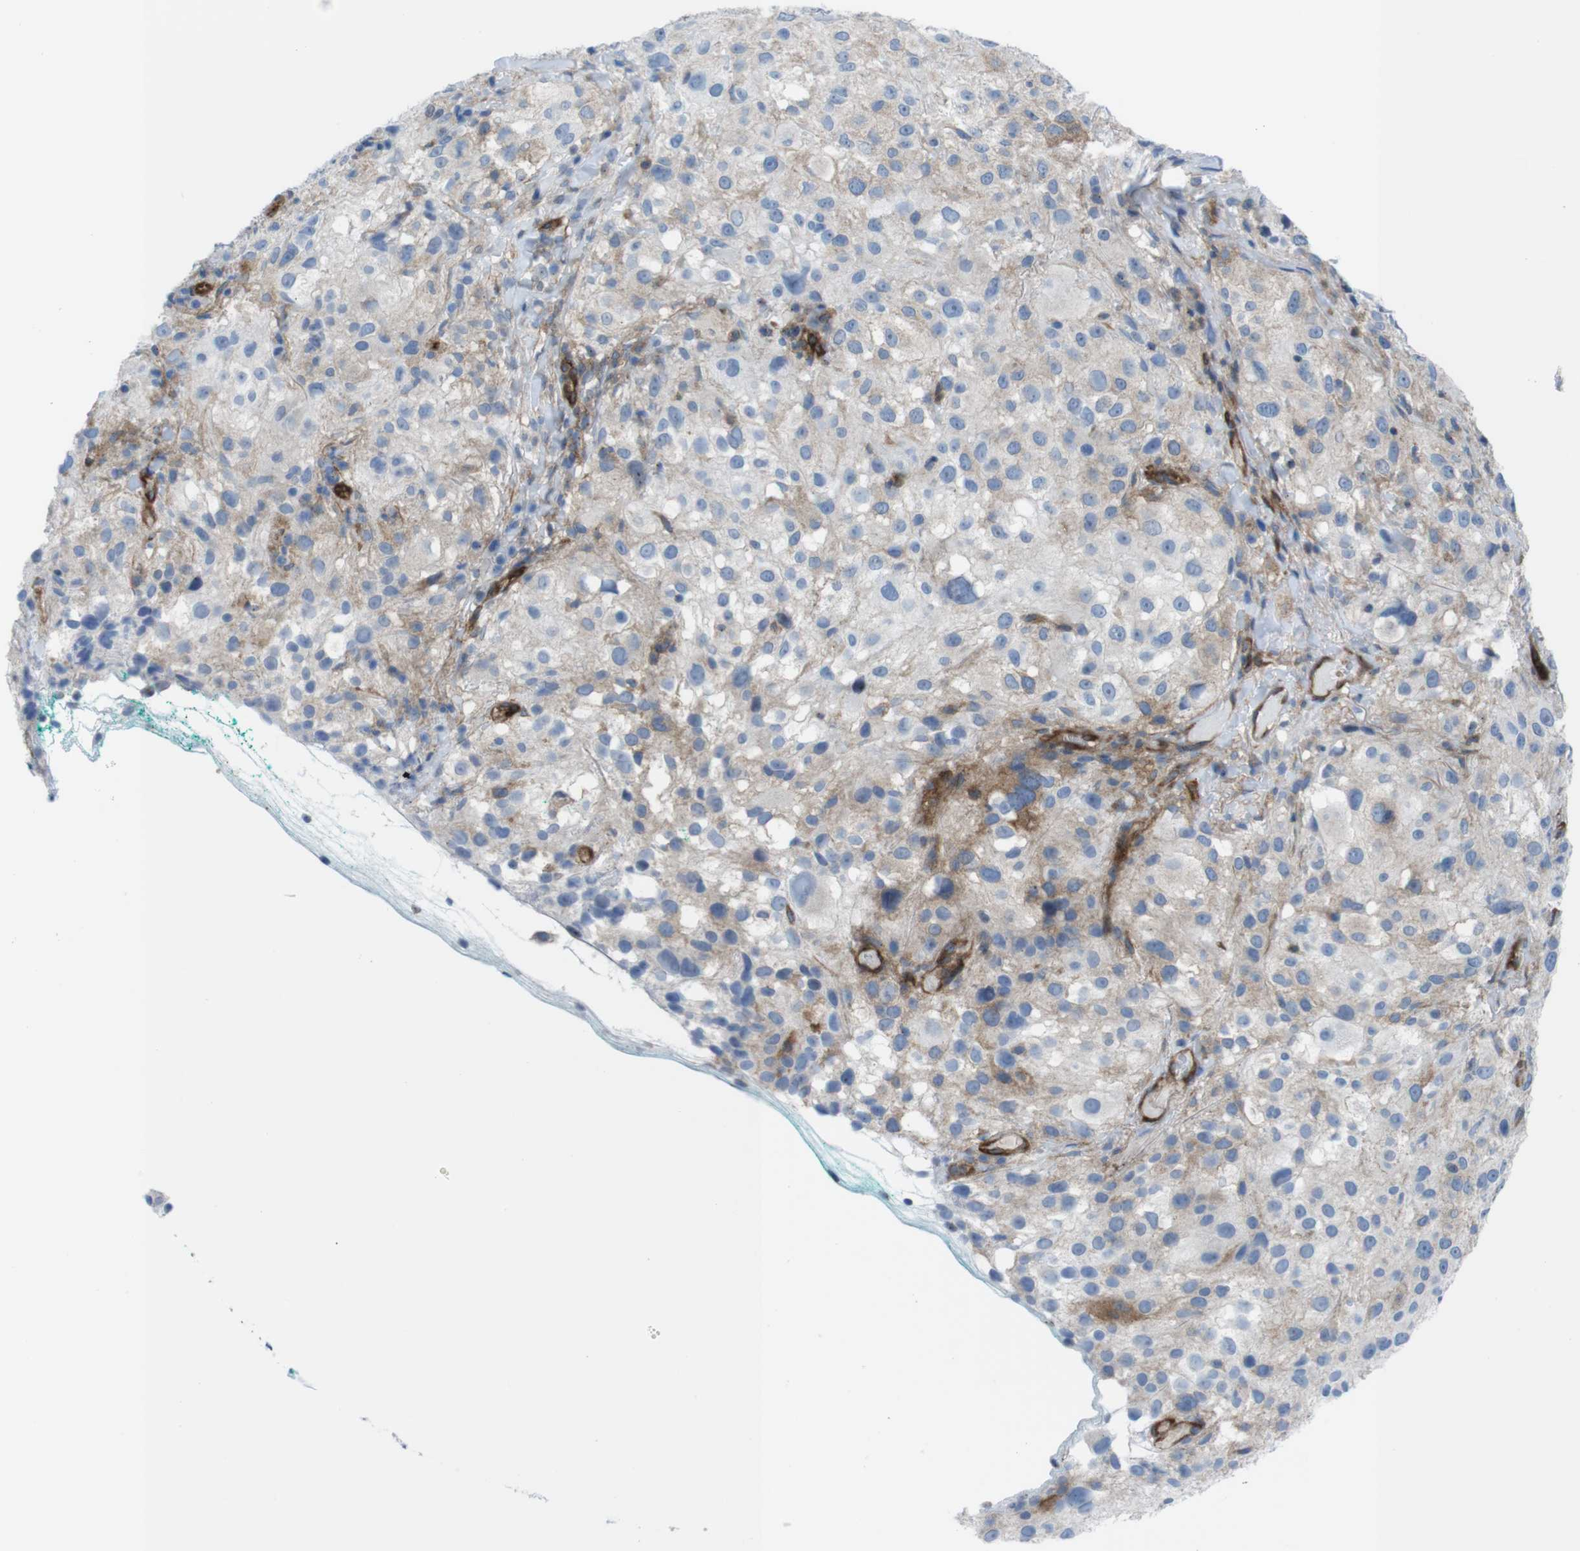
{"staining": {"intensity": "weak", "quantity": "<25%", "location": "cytoplasmic/membranous"}, "tissue": "melanoma", "cell_type": "Tumor cells", "image_type": "cancer", "snomed": [{"axis": "morphology", "description": "Necrosis, NOS"}, {"axis": "morphology", "description": "Malignant melanoma, NOS"}, {"axis": "topography", "description": "Skin"}], "caption": "There is no significant positivity in tumor cells of melanoma.", "gene": "DIAPH2", "patient": {"sex": "female", "age": 87}}